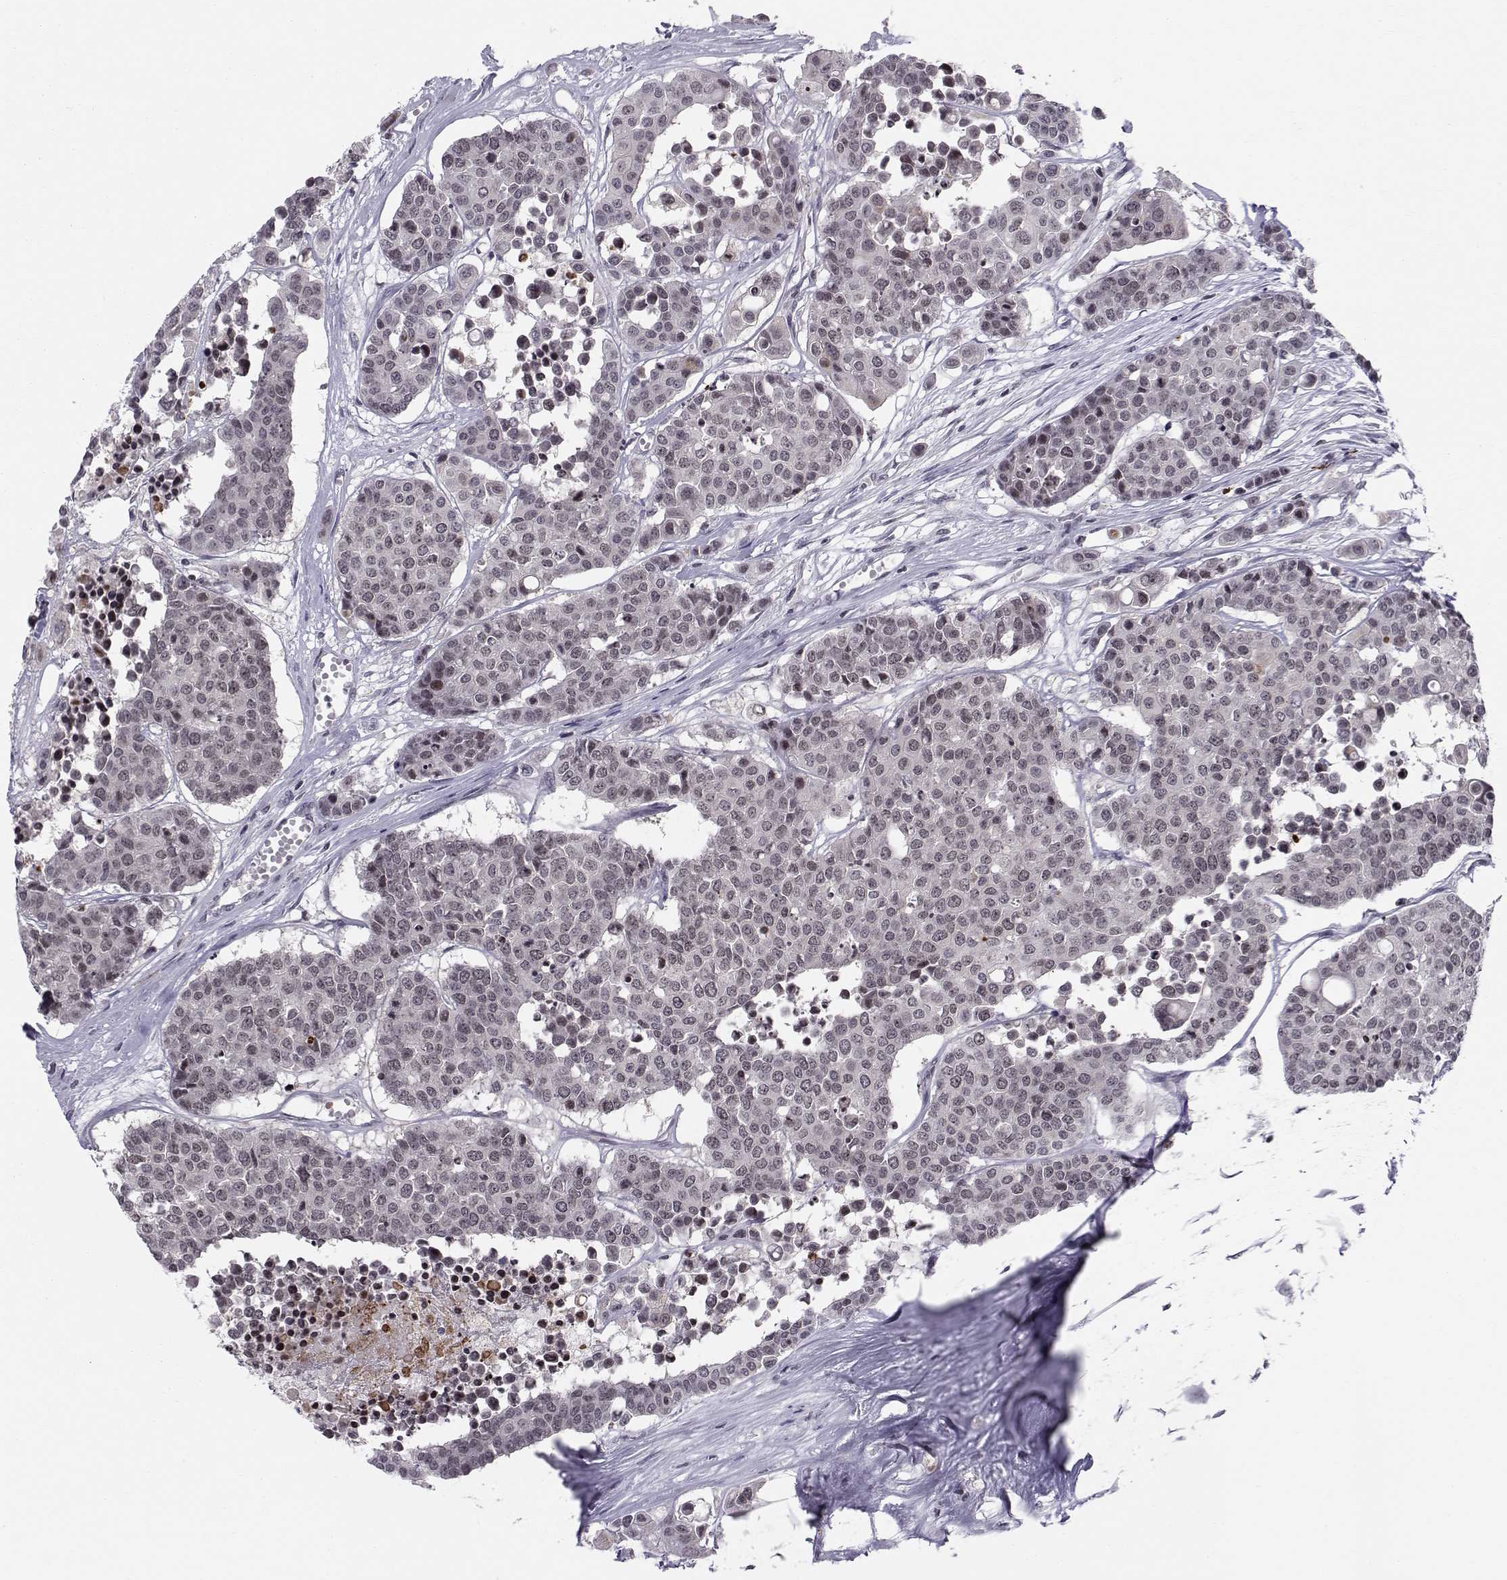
{"staining": {"intensity": "negative", "quantity": "none", "location": "none"}, "tissue": "carcinoid", "cell_type": "Tumor cells", "image_type": "cancer", "snomed": [{"axis": "morphology", "description": "Carcinoid, malignant, NOS"}, {"axis": "topography", "description": "Colon"}], "caption": "Carcinoid was stained to show a protein in brown. There is no significant expression in tumor cells.", "gene": "MARCHF4", "patient": {"sex": "male", "age": 81}}